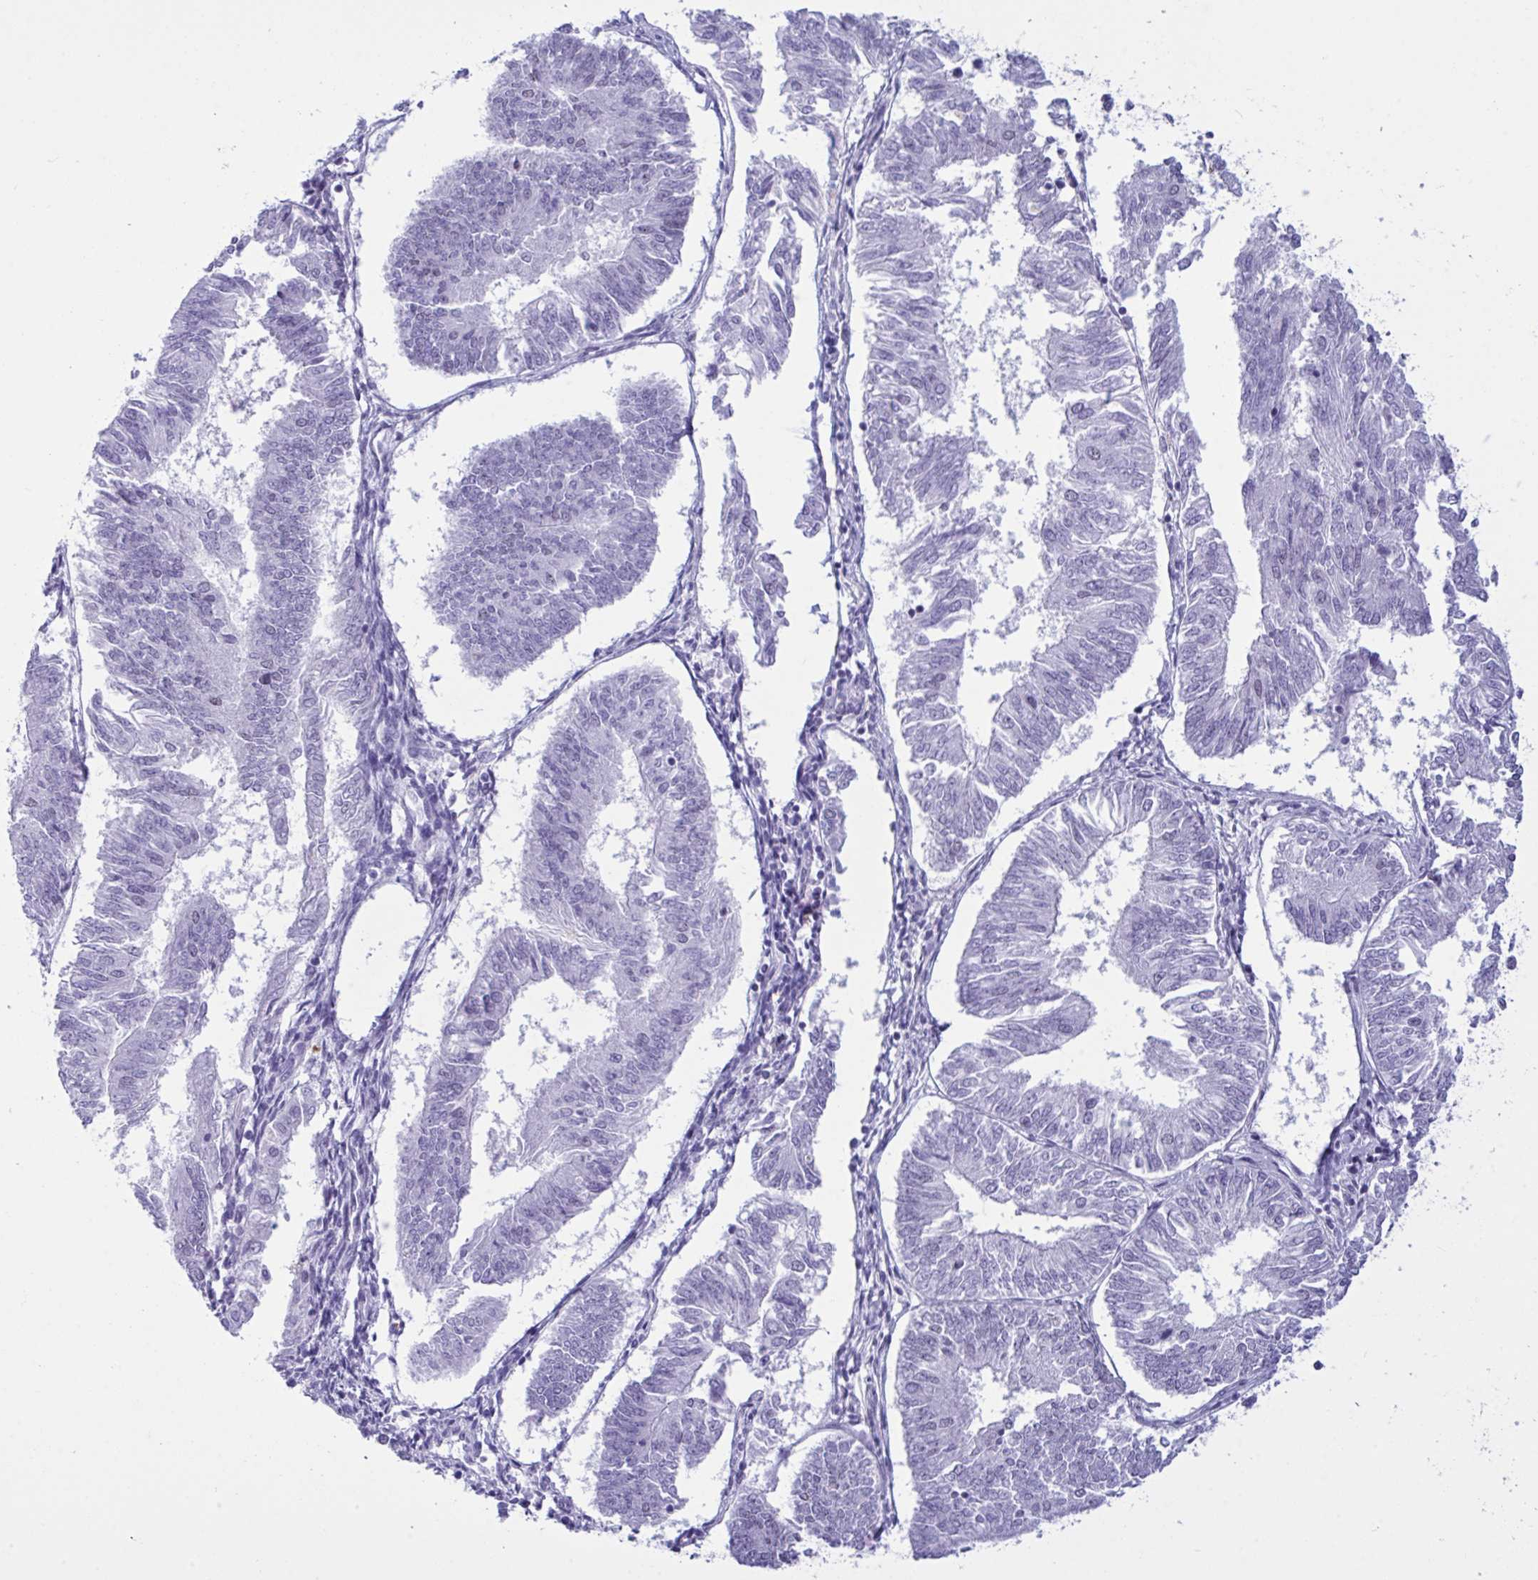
{"staining": {"intensity": "negative", "quantity": "none", "location": "none"}, "tissue": "endometrial cancer", "cell_type": "Tumor cells", "image_type": "cancer", "snomed": [{"axis": "morphology", "description": "Adenocarcinoma, NOS"}, {"axis": "topography", "description": "Endometrium"}], "caption": "Immunohistochemical staining of human adenocarcinoma (endometrial) shows no significant positivity in tumor cells.", "gene": "ELN", "patient": {"sex": "female", "age": 58}}